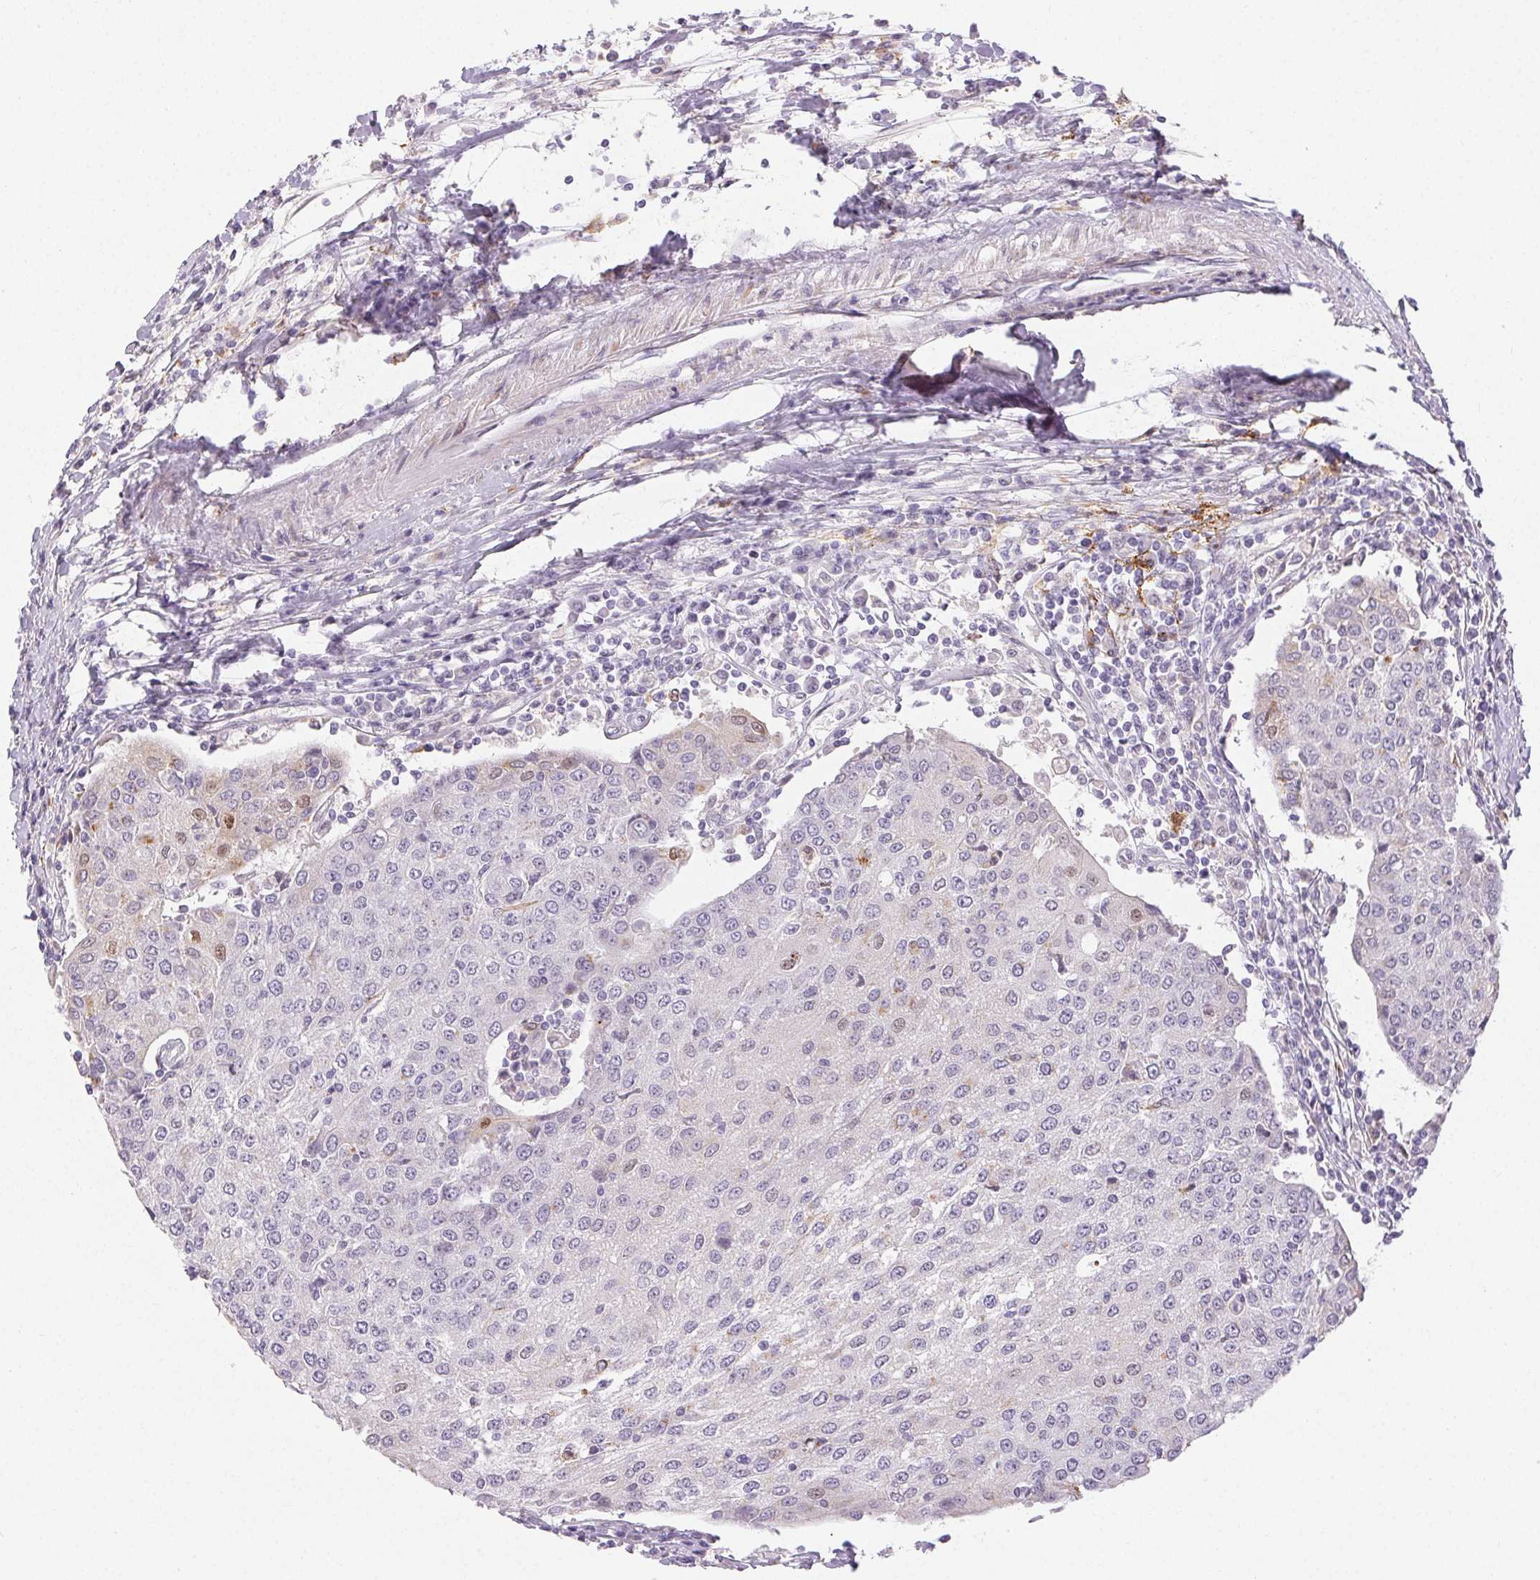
{"staining": {"intensity": "negative", "quantity": "none", "location": "none"}, "tissue": "urothelial cancer", "cell_type": "Tumor cells", "image_type": "cancer", "snomed": [{"axis": "morphology", "description": "Urothelial carcinoma, High grade"}, {"axis": "topography", "description": "Urinary bladder"}], "caption": "Immunohistochemistry of high-grade urothelial carcinoma exhibits no staining in tumor cells. Brightfield microscopy of immunohistochemistry stained with DAB (3,3'-diaminobenzidine) (brown) and hematoxylin (blue), captured at high magnification.", "gene": "RPGRIP1", "patient": {"sex": "female", "age": 85}}